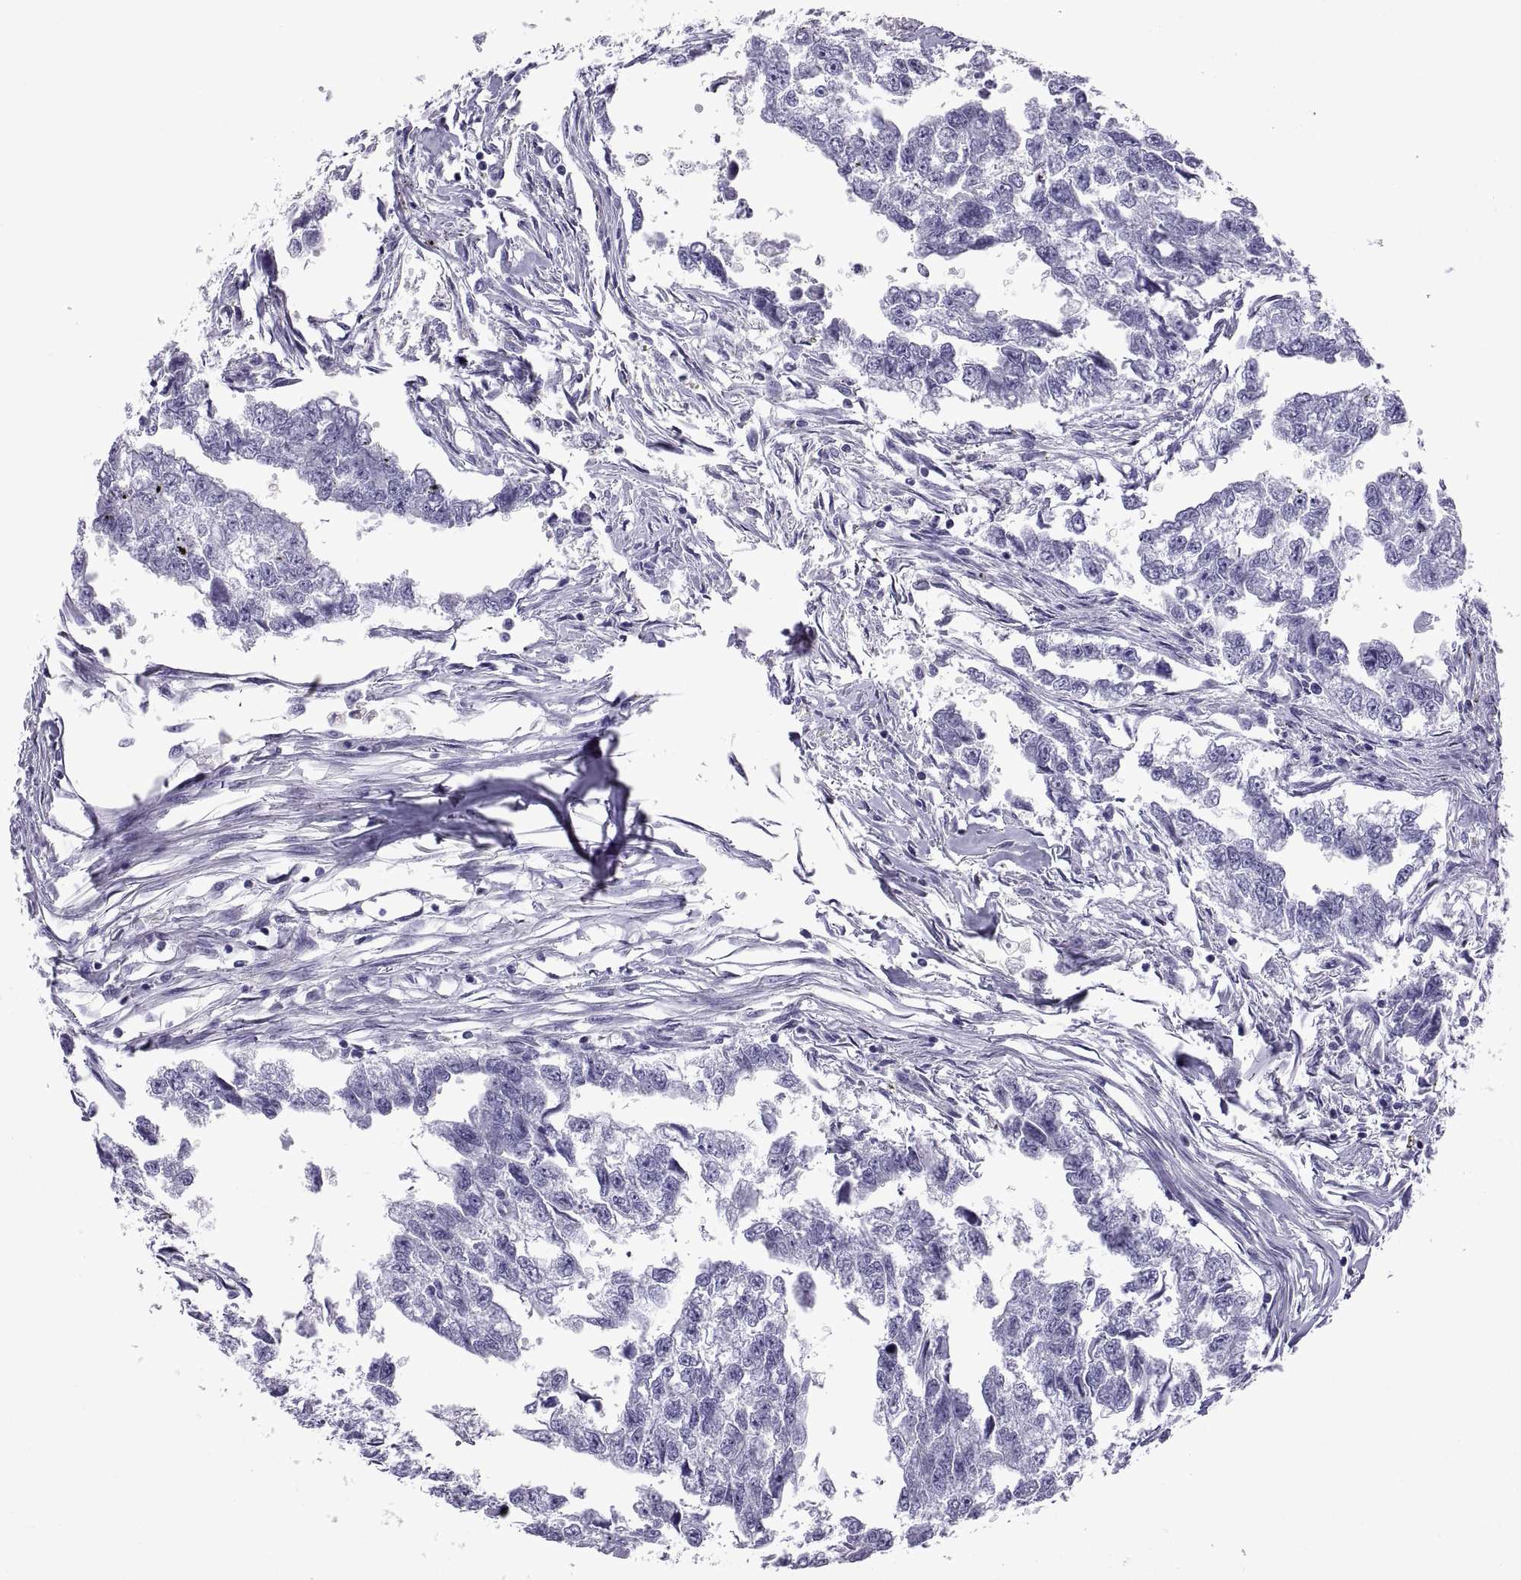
{"staining": {"intensity": "negative", "quantity": "none", "location": "none"}, "tissue": "testis cancer", "cell_type": "Tumor cells", "image_type": "cancer", "snomed": [{"axis": "morphology", "description": "Carcinoma, Embryonal, NOS"}, {"axis": "morphology", "description": "Teratoma, malignant, NOS"}, {"axis": "topography", "description": "Testis"}], "caption": "Immunohistochemistry of testis cancer displays no expression in tumor cells.", "gene": "SPDYE1", "patient": {"sex": "male", "age": 44}}